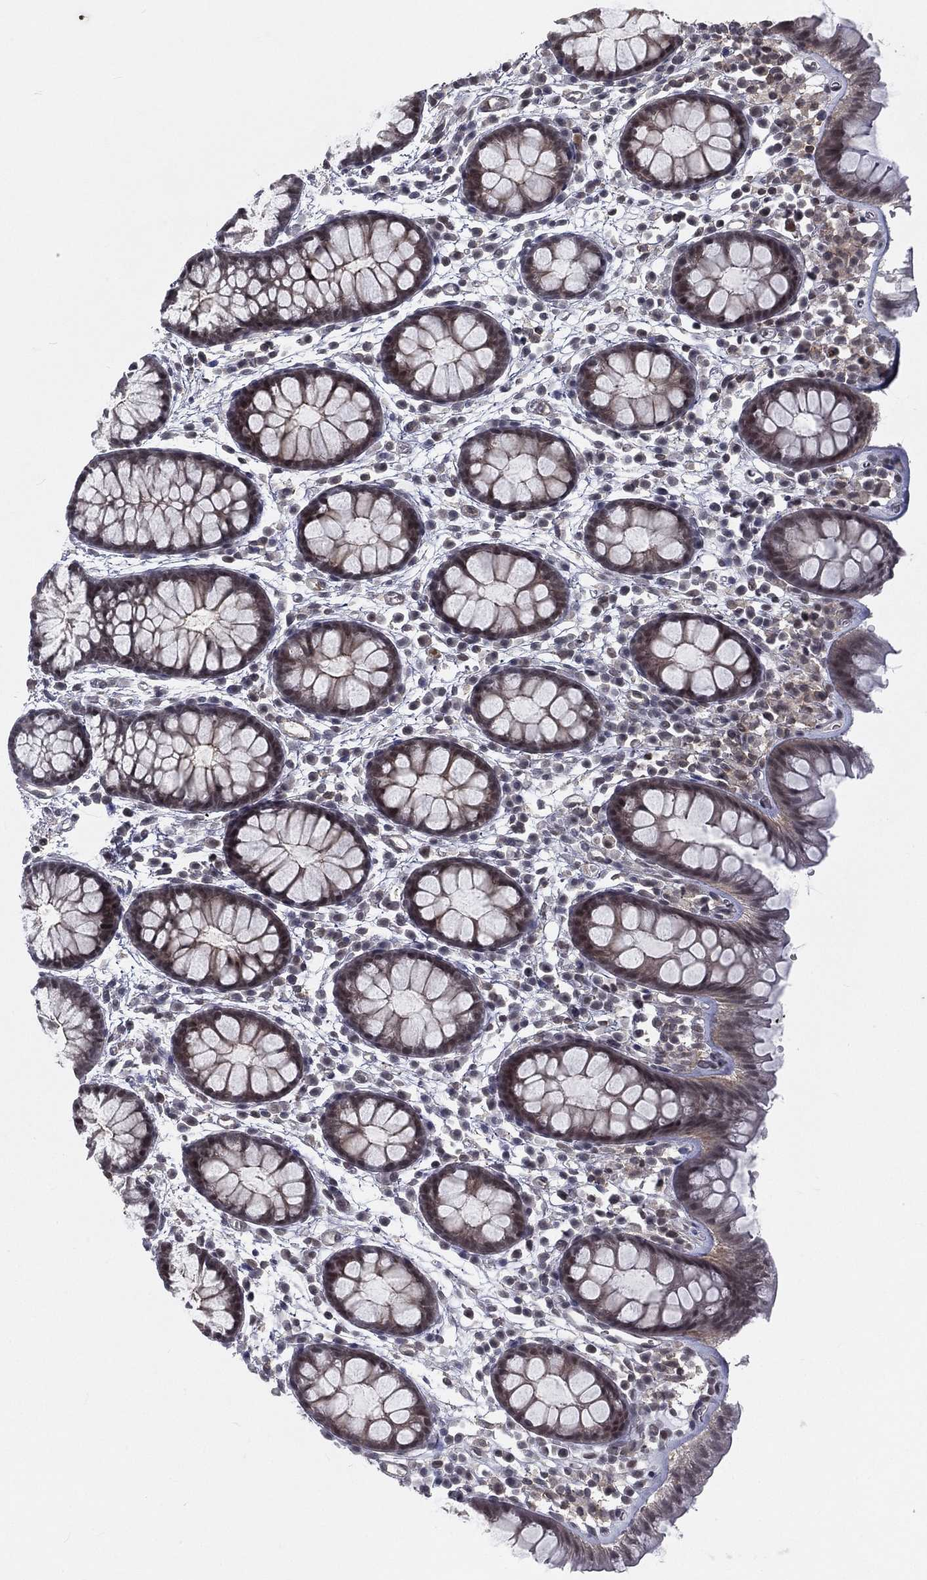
{"staining": {"intensity": "negative", "quantity": "none", "location": "none"}, "tissue": "colon", "cell_type": "Endothelial cells", "image_type": "normal", "snomed": [{"axis": "morphology", "description": "Normal tissue, NOS"}, {"axis": "topography", "description": "Colon"}], "caption": "An immunohistochemistry histopathology image of benign colon is shown. There is no staining in endothelial cells of colon. Nuclei are stained in blue.", "gene": "MORC2", "patient": {"sex": "male", "age": 76}}